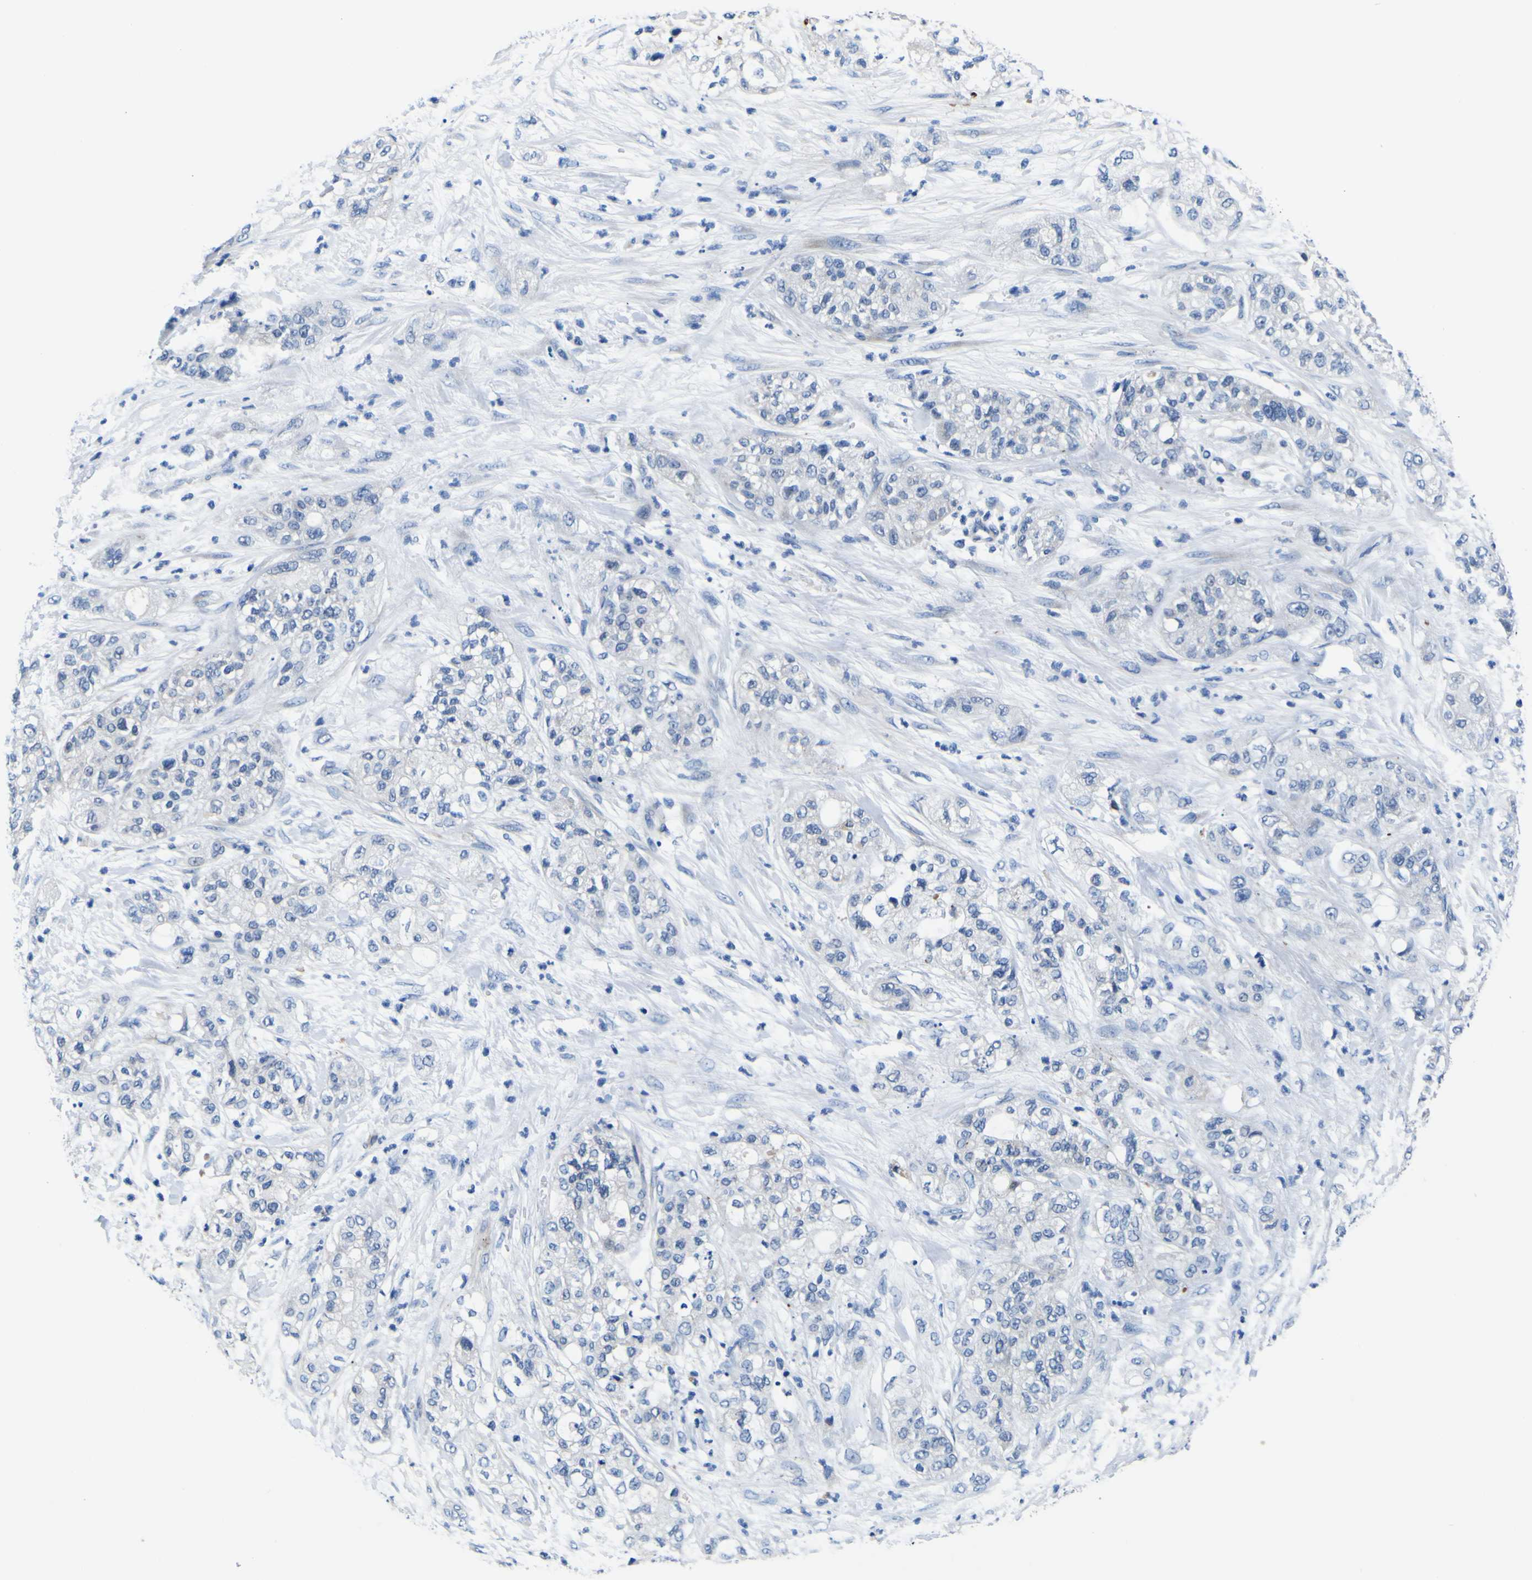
{"staining": {"intensity": "negative", "quantity": "none", "location": "none"}, "tissue": "pancreatic cancer", "cell_type": "Tumor cells", "image_type": "cancer", "snomed": [{"axis": "morphology", "description": "Adenocarcinoma, NOS"}, {"axis": "topography", "description": "Pancreas"}], "caption": "Immunohistochemistry (IHC) histopathology image of neoplastic tissue: human pancreatic cancer stained with DAB exhibits no significant protein expression in tumor cells. (Stains: DAB immunohistochemistry with hematoxylin counter stain, Microscopy: brightfield microscopy at high magnification).", "gene": "AGAP3", "patient": {"sex": "female", "age": 78}}